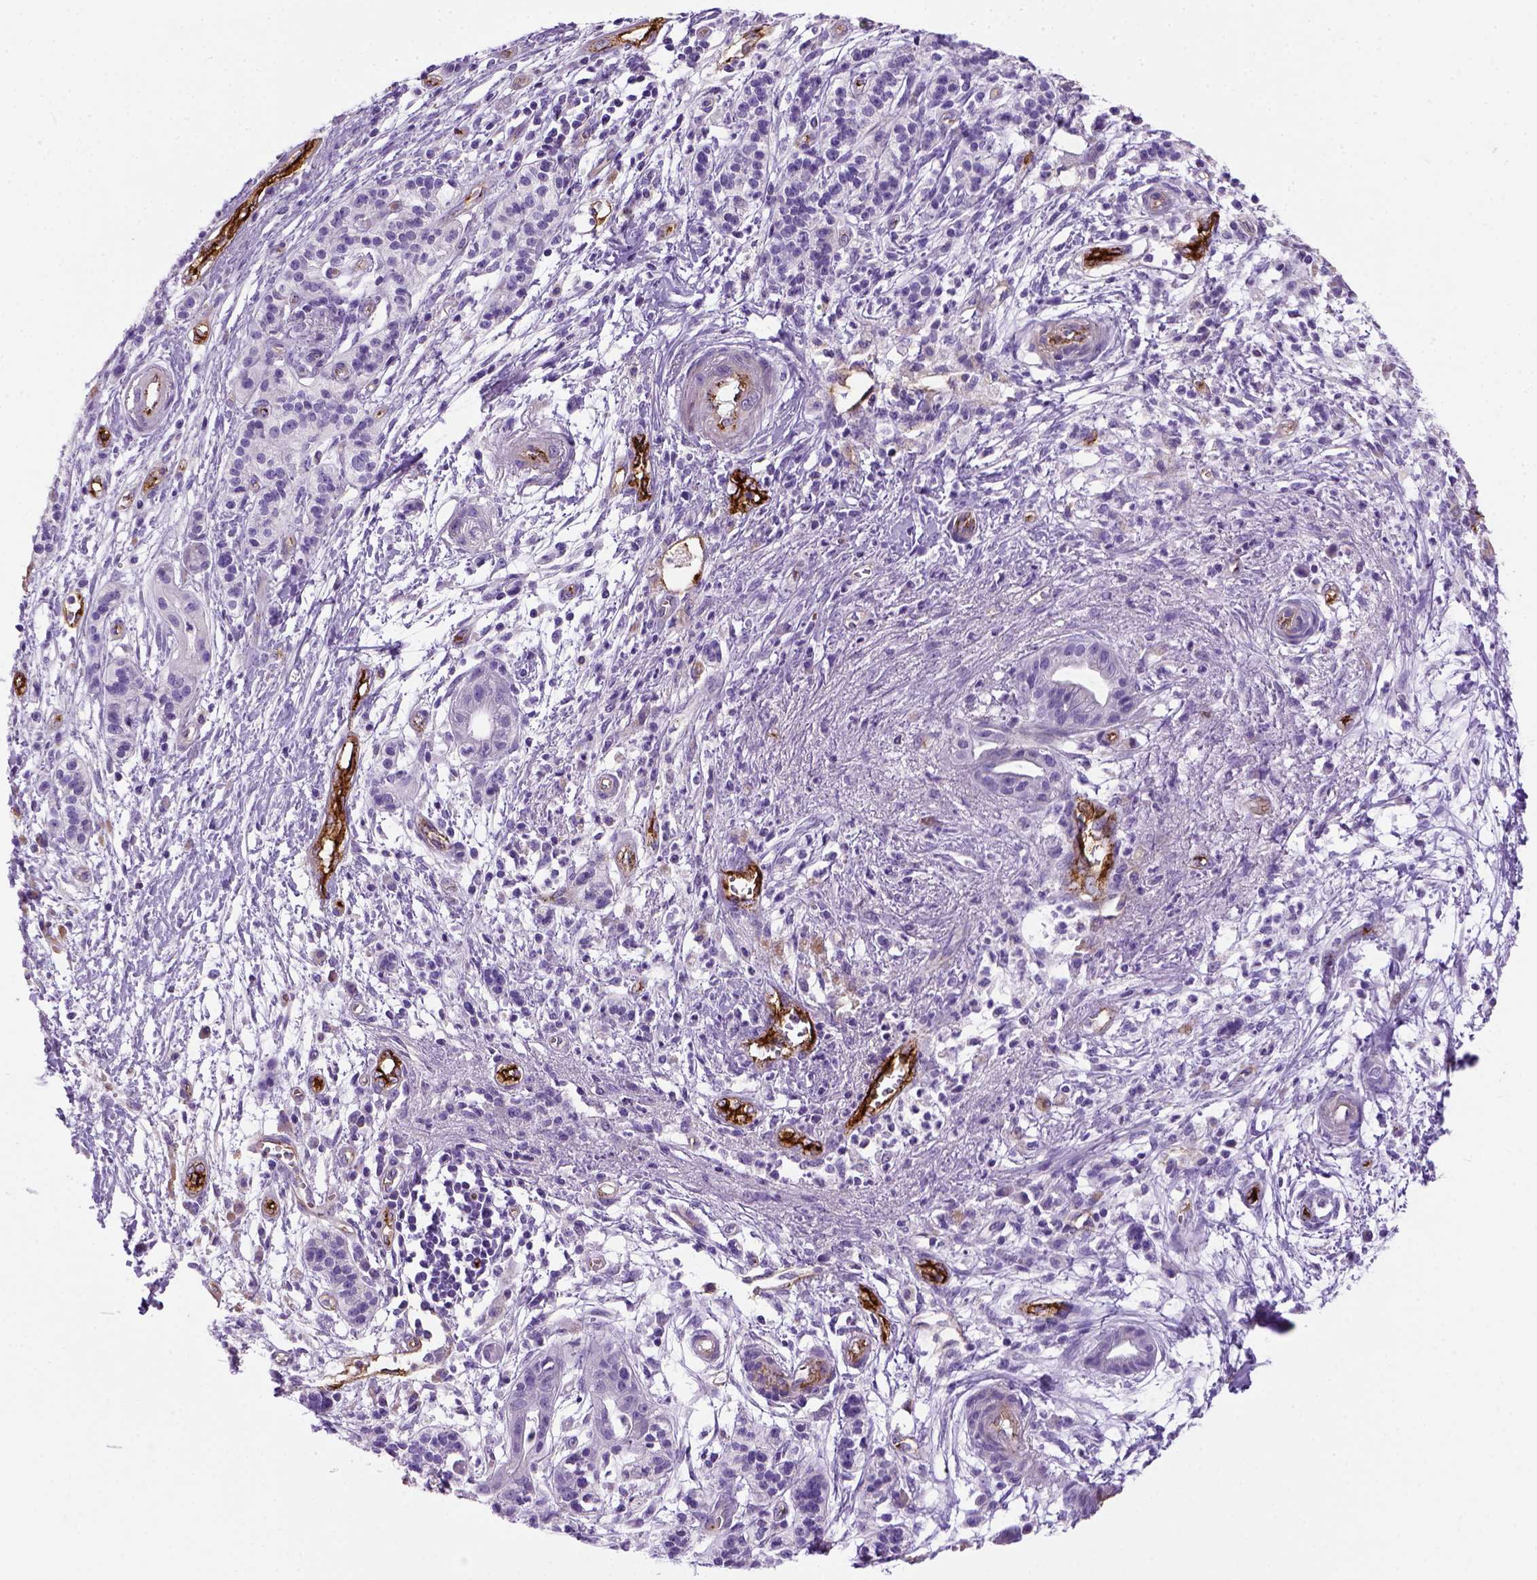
{"staining": {"intensity": "negative", "quantity": "none", "location": "none"}, "tissue": "pancreatic cancer", "cell_type": "Tumor cells", "image_type": "cancer", "snomed": [{"axis": "morphology", "description": "Normal tissue, NOS"}, {"axis": "morphology", "description": "Adenocarcinoma, NOS"}, {"axis": "topography", "description": "Lymph node"}, {"axis": "topography", "description": "Pancreas"}], "caption": "Human pancreatic cancer stained for a protein using IHC displays no positivity in tumor cells.", "gene": "VWF", "patient": {"sex": "female", "age": 58}}